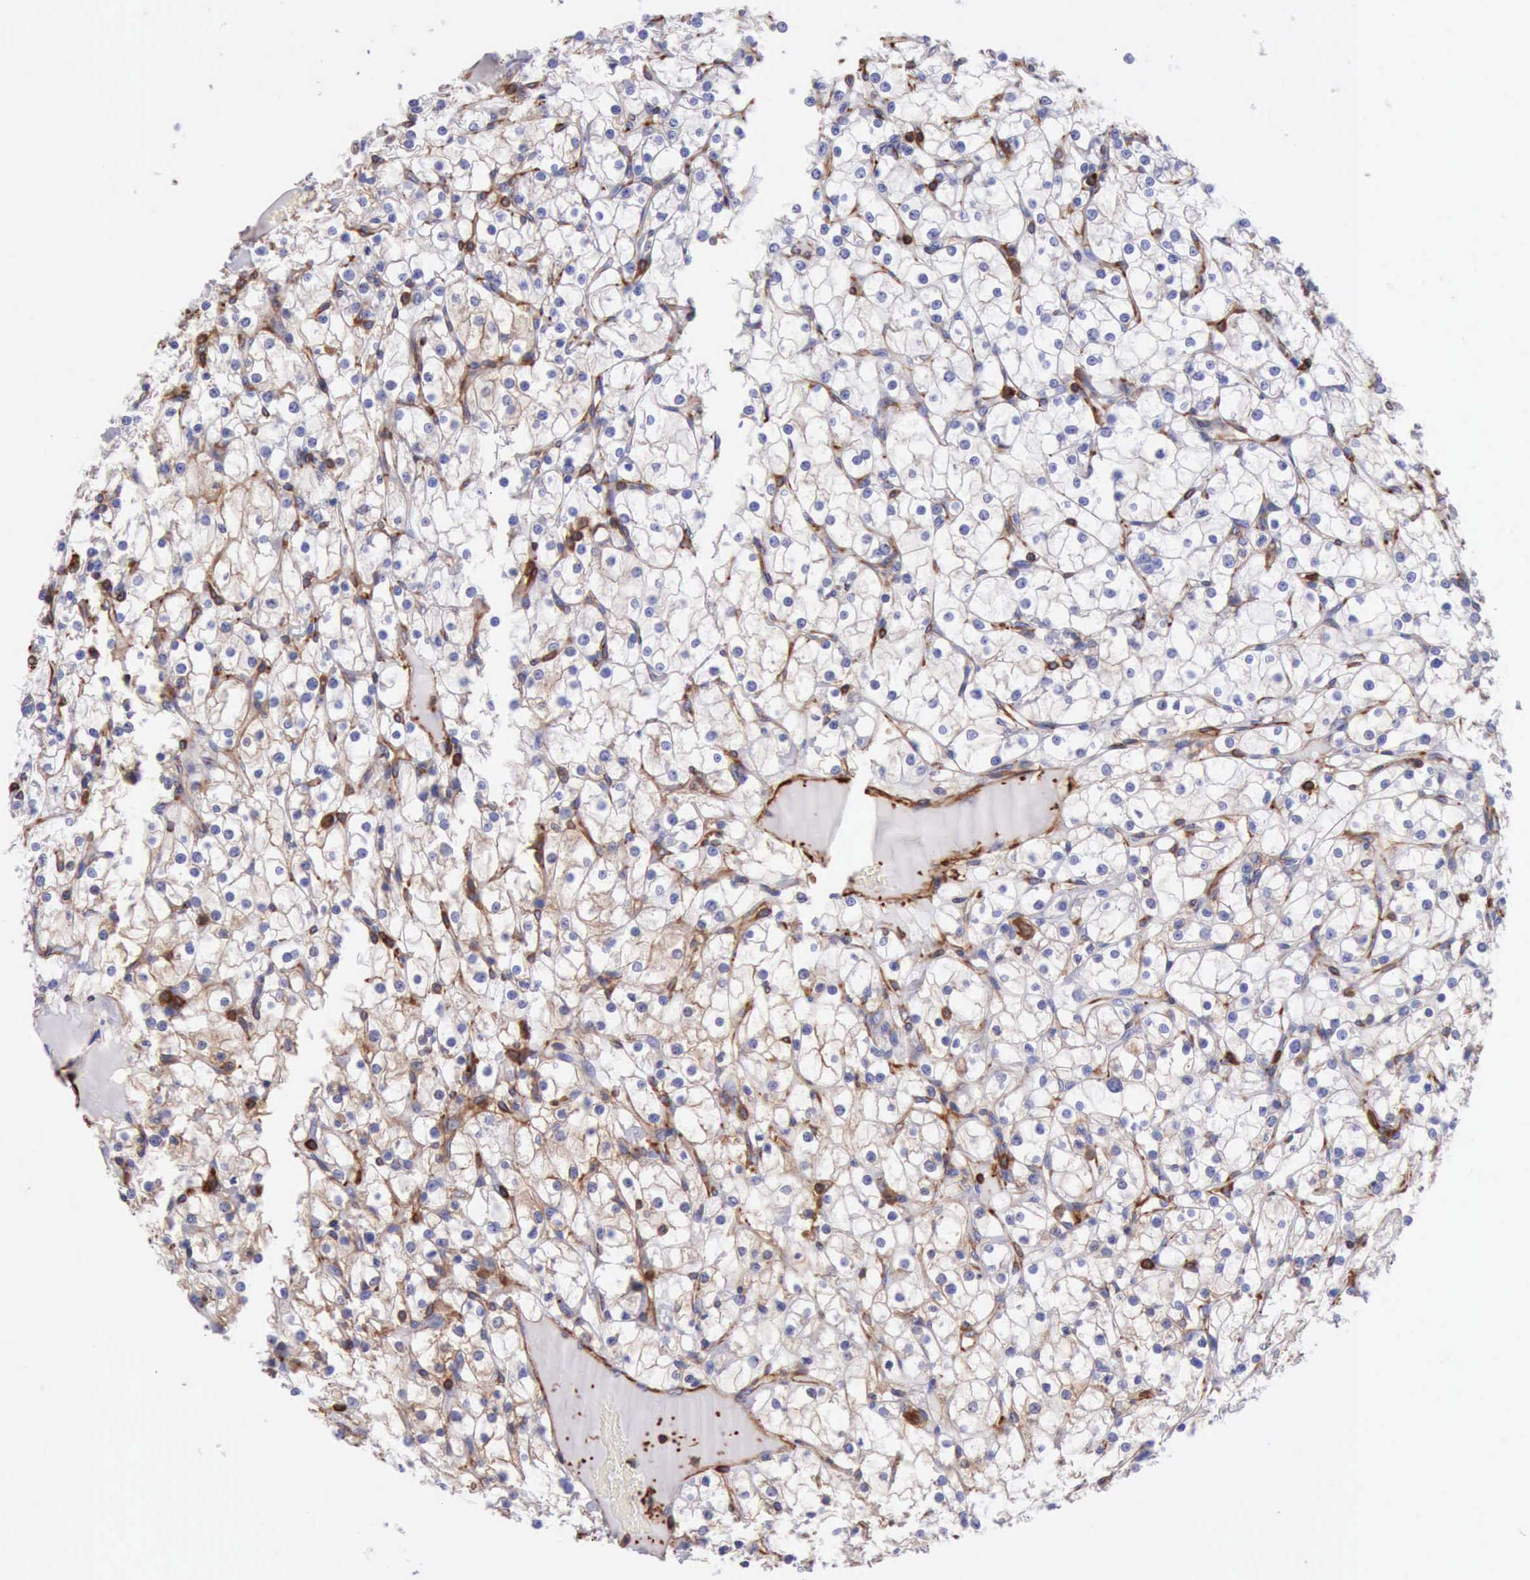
{"staining": {"intensity": "negative", "quantity": "none", "location": "none"}, "tissue": "renal cancer", "cell_type": "Tumor cells", "image_type": "cancer", "snomed": [{"axis": "morphology", "description": "Adenocarcinoma, NOS"}, {"axis": "topography", "description": "Kidney"}], "caption": "A high-resolution histopathology image shows IHC staining of renal cancer (adenocarcinoma), which displays no significant staining in tumor cells. The staining is performed using DAB brown chromogen with nuclei counter-stained in using hematoxylin.", "gene": "FLNA", "patient": {"sex": "female", "age": 73}}